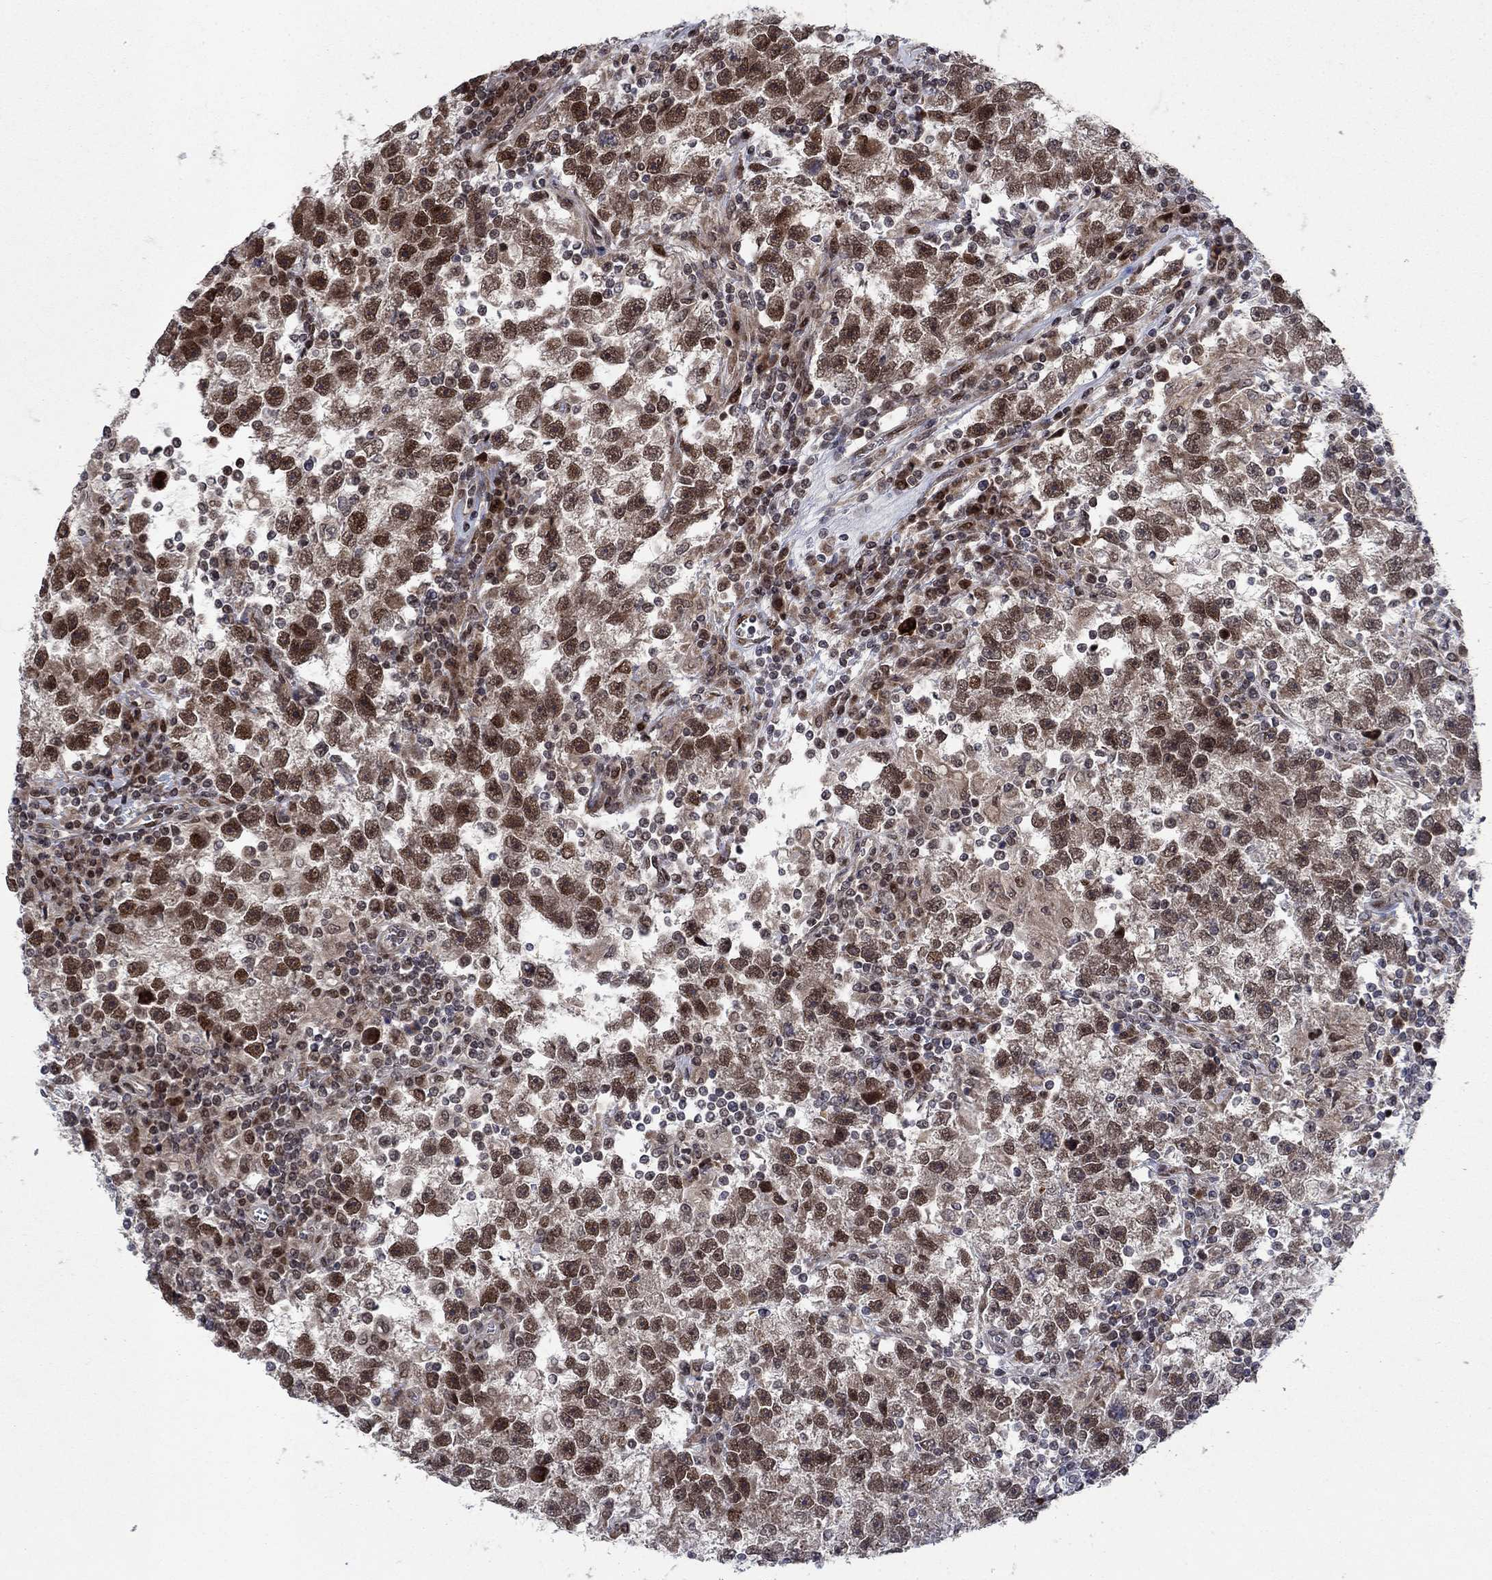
{"staining": {"intensity": "strong", "quantity": "25%-75%", "location": "nuclear"}, "tissue": "testis cancer", "cell_type": "Tumor cells", "image_type": "cancer", "snomed": [{"axis": "morphology", "description": "Seminoma, NOS"}, {"axis": "topography", "description": "Testis"}], "caption": "Protein analysis of testis seminoma tissue shows strong nuclear positivity in about 25%-75% of tumor cells.", "gene": "PRICKLE4", "patient": {"sex": "male", "age": 47}}